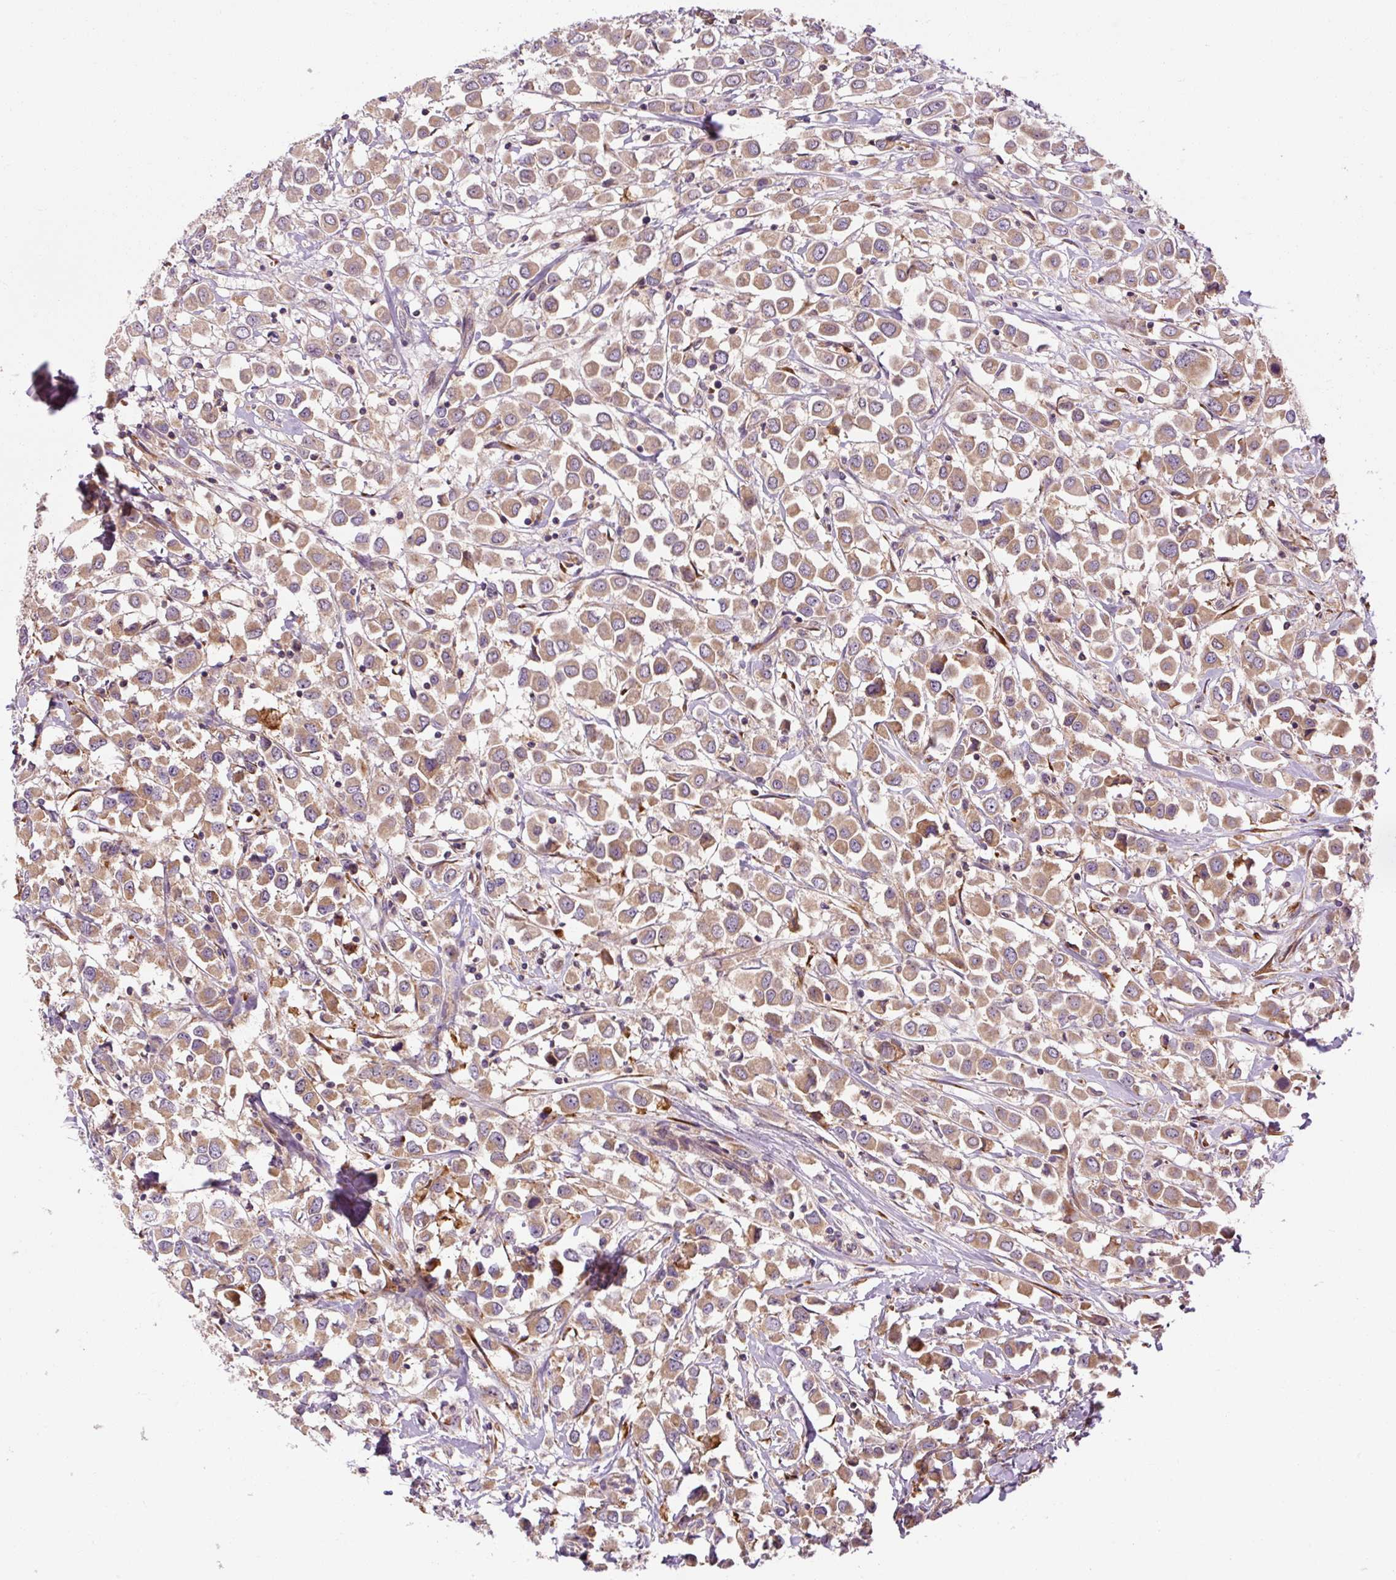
{"staining": {"intensity": "moderate", "quantity": ">75%", "location": "cytoplasmic/membranous"}, "tissue": "breast cancer", "cell_type": "Tumor cells", "image_type": "cancer", "snomed": [{"axis": "morphology", "description": "Duct carcinoma"}, {"axis": "topography", "description": "Breast"}], "caption": "The immunohistochemical stain highlights moderate cytoplasmic/membranous expression in tumor cells of breast infiltrating ductal carcinoma tissue.", "gene": "PRSS48", "patient": {"sex": "female", "age": 61}}